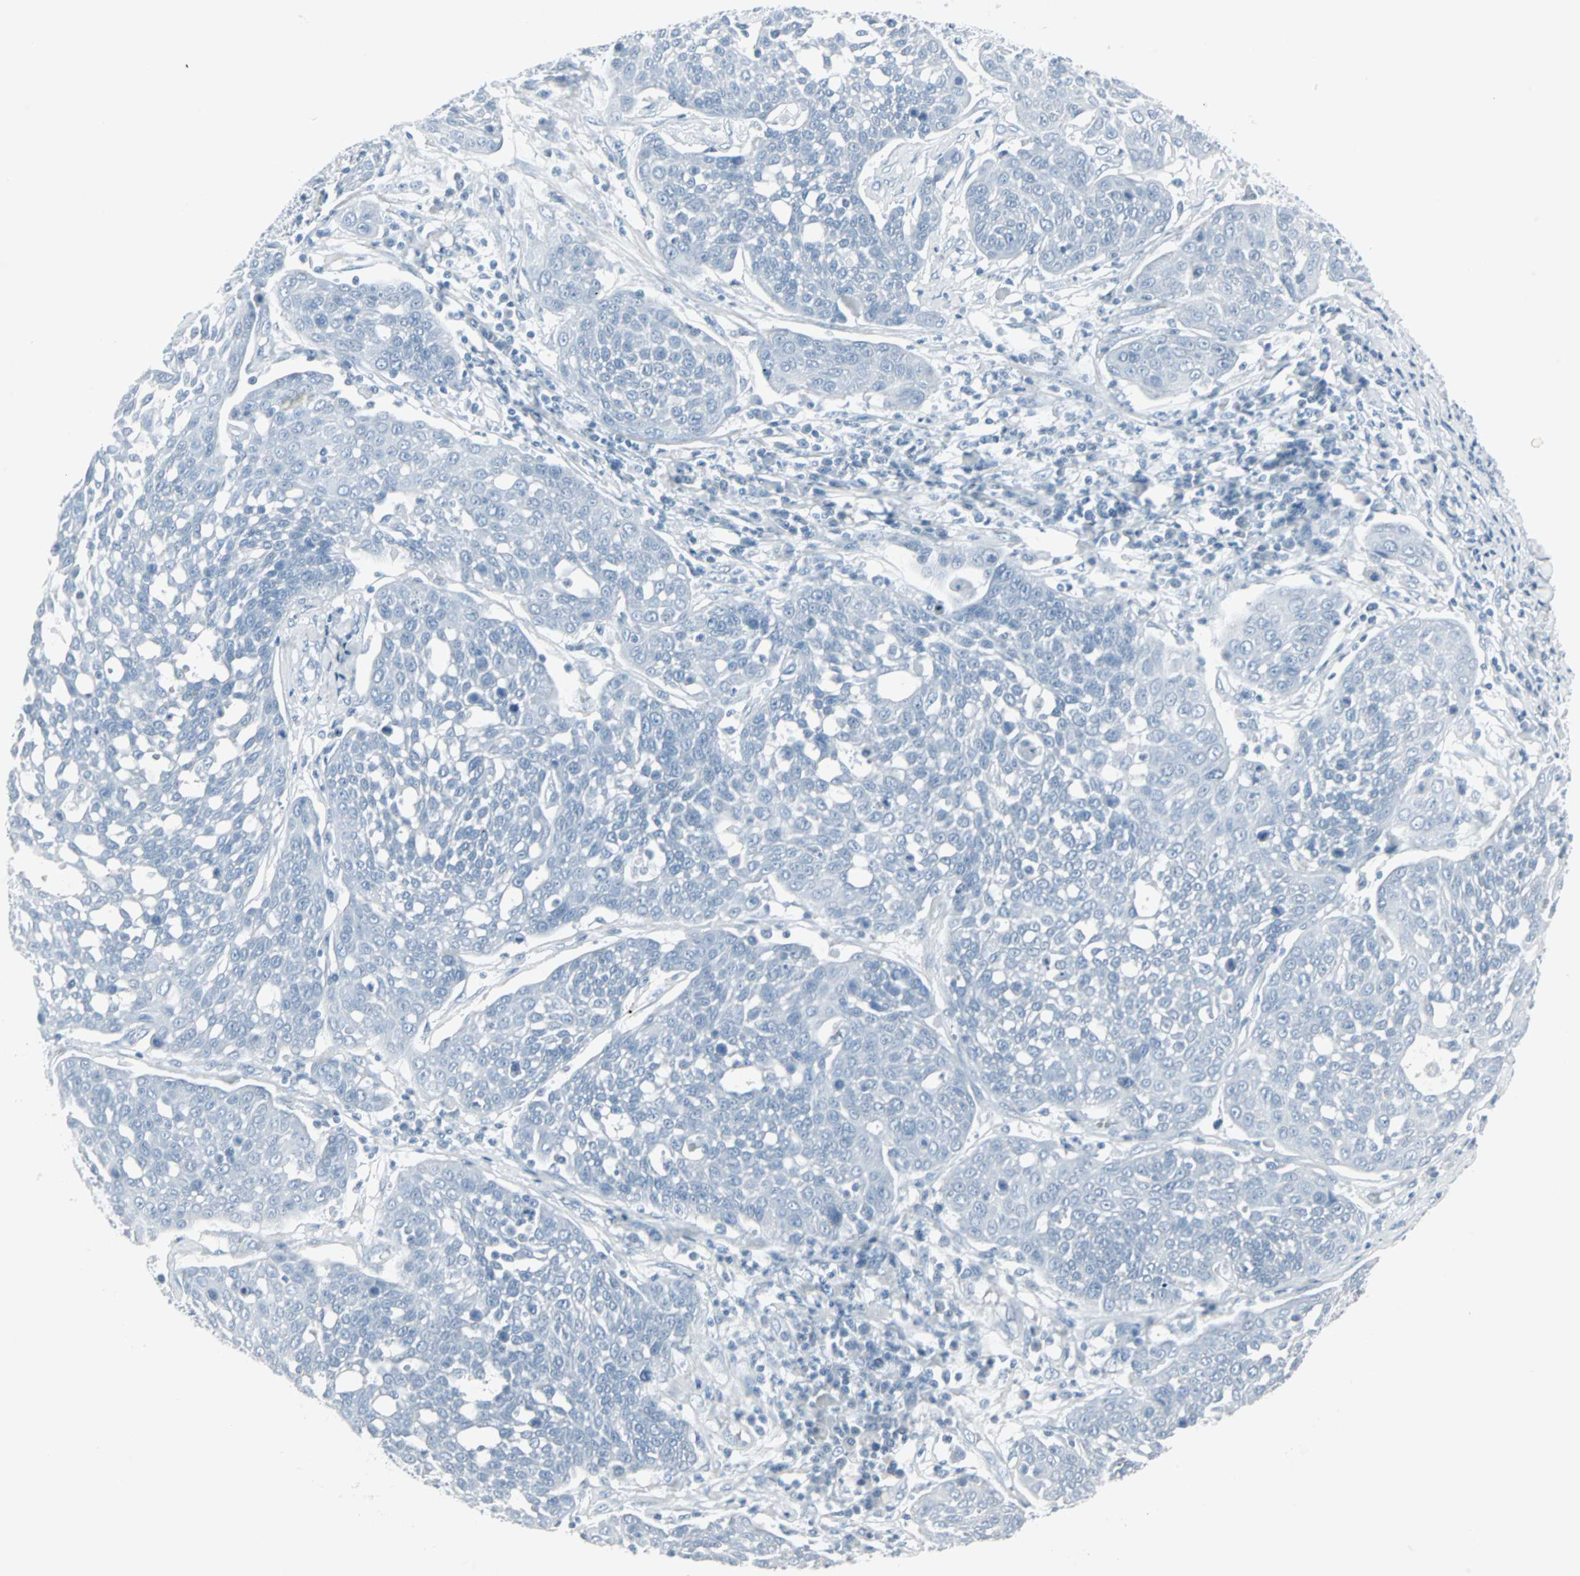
{"staining": {"intensity": "negative", "quantity": "none", "location": "none"}, "tissue": "cervical cancer", "cell_type": "Tumor cells", "image_type": "cancer", "snomed": [{"axis": "morphology", "description": "Squamous cell carcinoma, NOS"}, {"axis": "topography", "description": "Cervix"}], "caption": "Immunohistochemical staining of cervical cancer (squamous cell carcinoma) displays no significant positivity in tumor cells.", "gene": "LANCL3", "patient": {"sex": "female", "age": 34}}